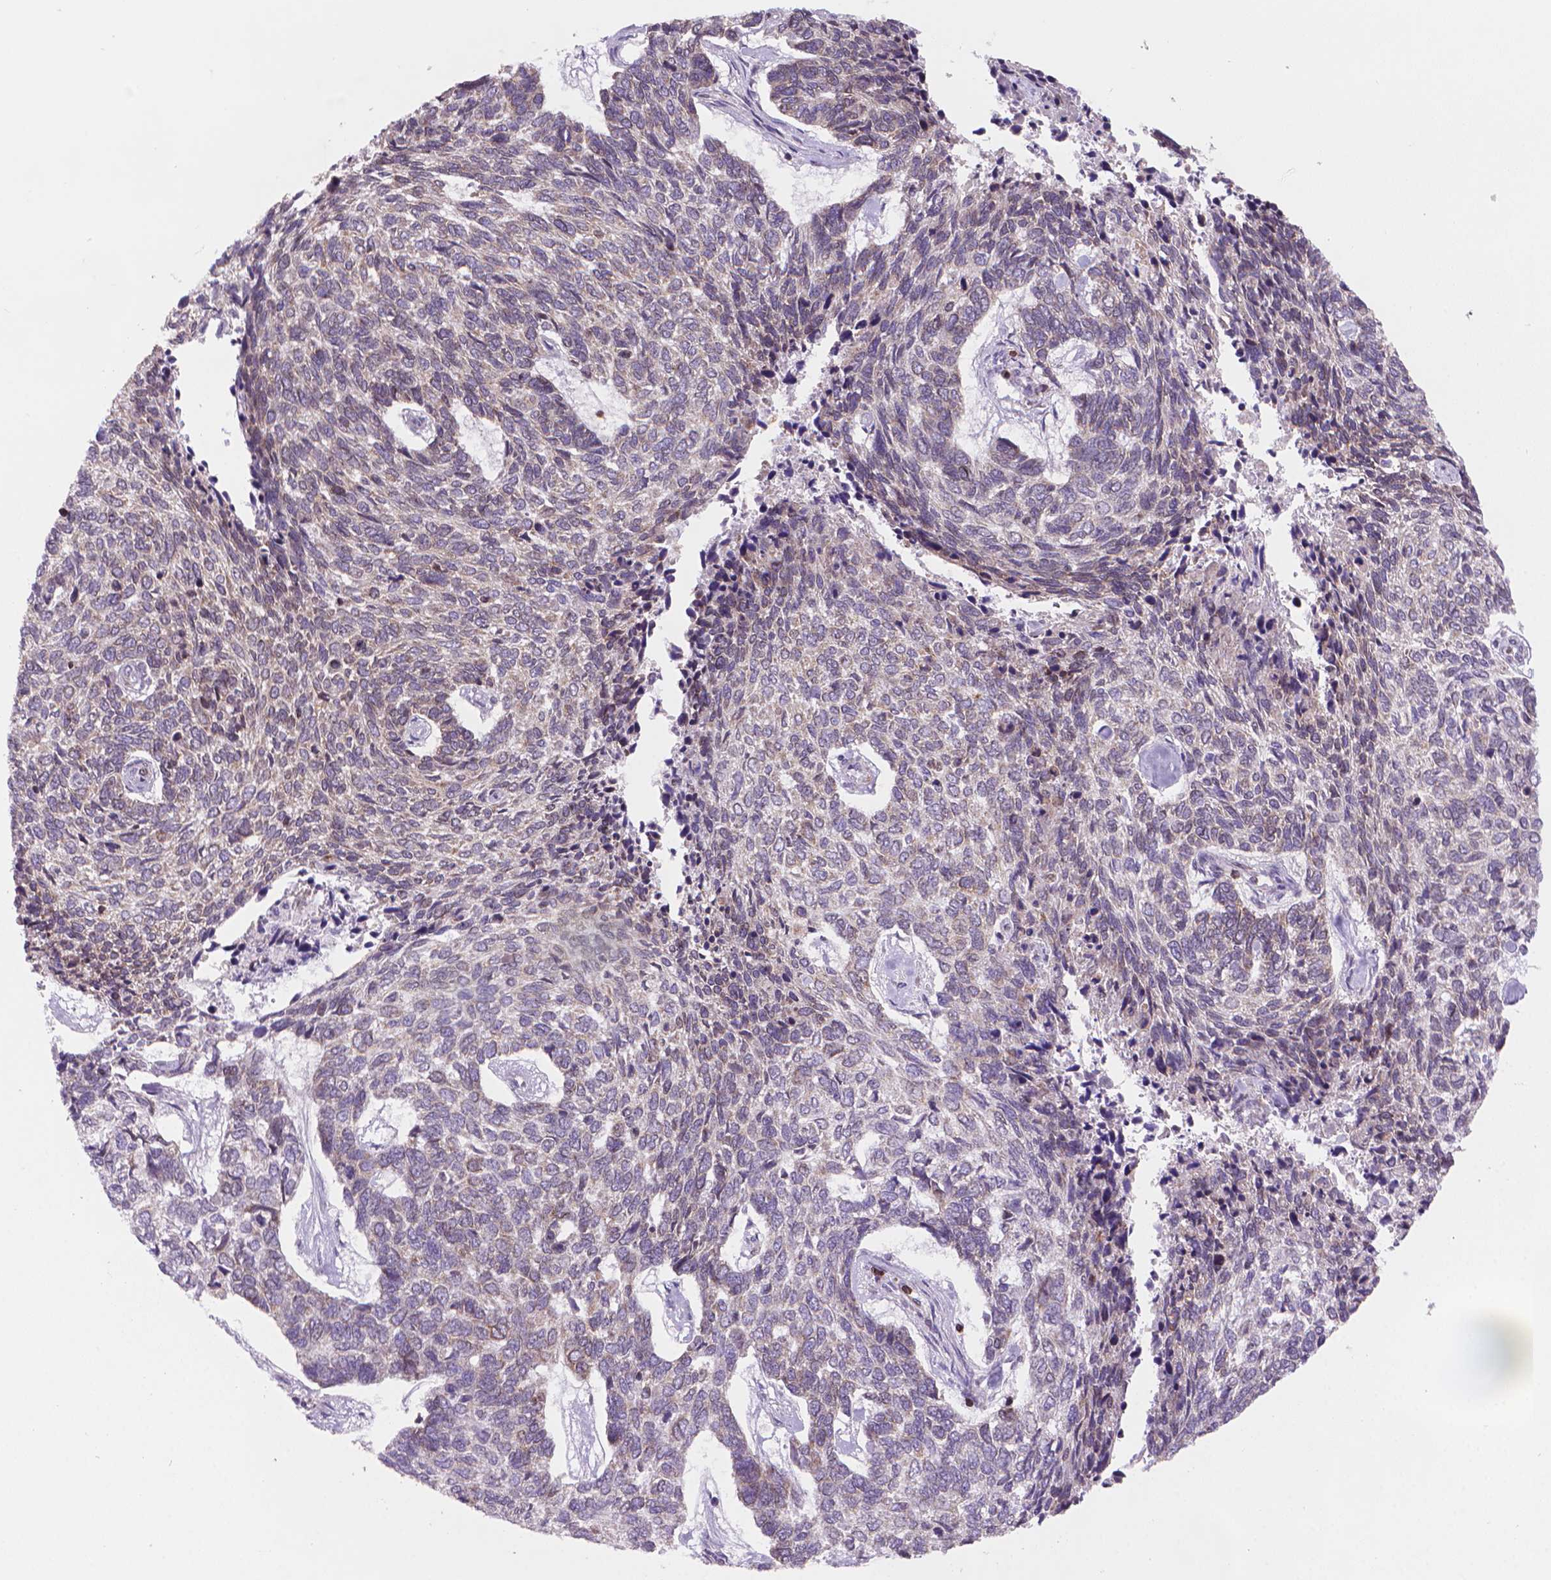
{"staining": {"intensity": "negative", "quantity": "none", "location": "none"}, "tissue": "skin cancer", "cell_type": "Tumor cells", "image_type": "cancer", "snomed": [{"axis": "morphology", "description": "Basal cell carcinoma"}, {"axis": "topography", "description": "Skin"}], "caption": "Image shows no protein staining in tumor cells of skin cancer (basal cell carcinoma) tissue.", "gene": "BCL2", "patient": {"sex": "female", "age": 65}}